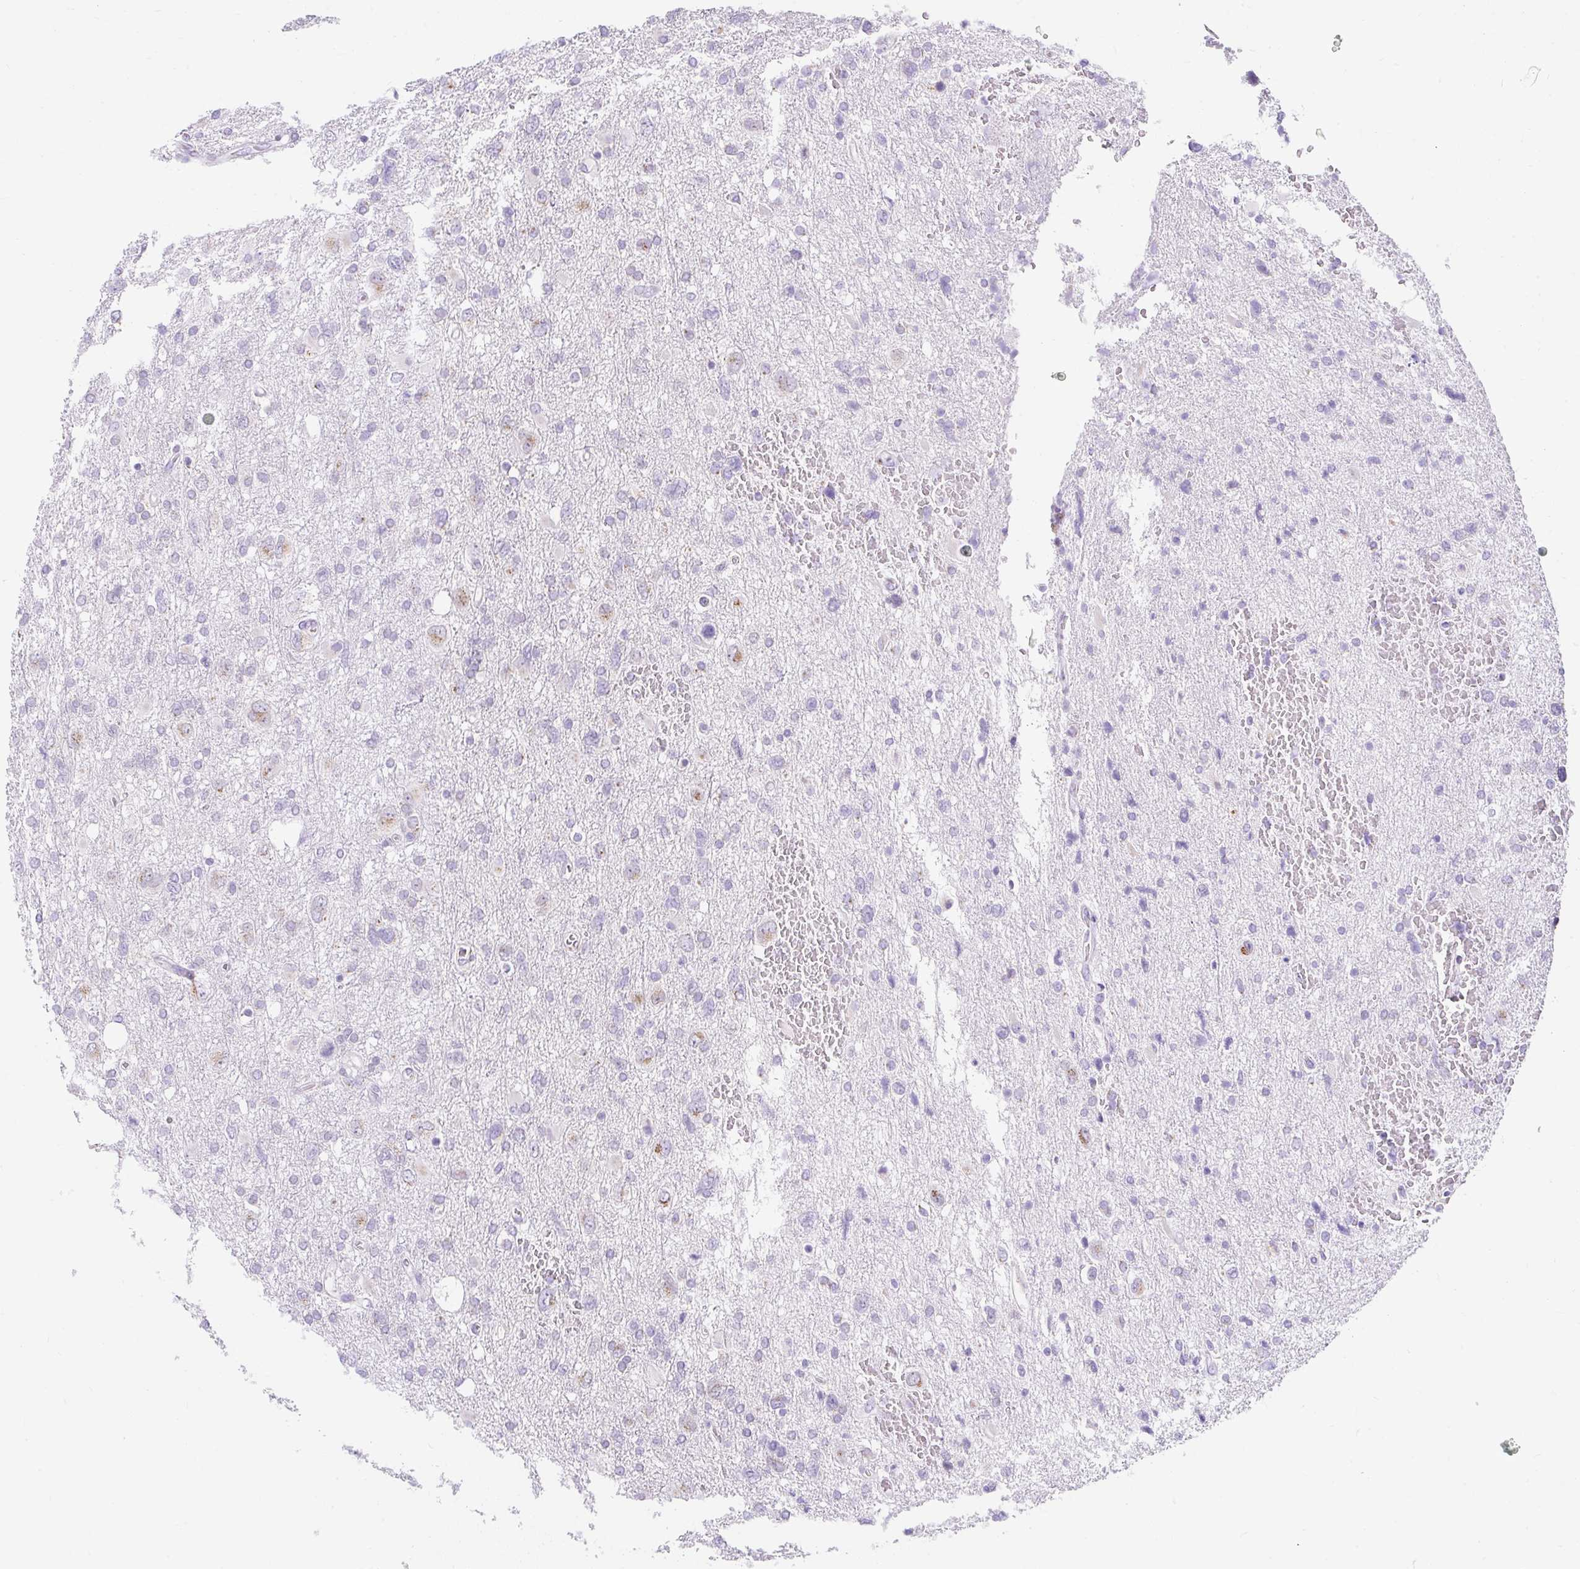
{"staining": {"intensity": "negative", "quantity": "none", "location": "none"}, "tissue": "glioma", "cell_type": "Tumor cells", "image_type": "cancer", "snomed": [{"axis": "morphology", "description": "Glioma, malignant, High grade"}, {"axis": "topography", "description": "Brain"}], "caption": "Human malignant glioma (high-grade) stained for a protein using immunohistochemistry exhibits no expression in tumor cells.", "gene": "GOLGA8A", "patient": {"sex": "male", "age": 61}}